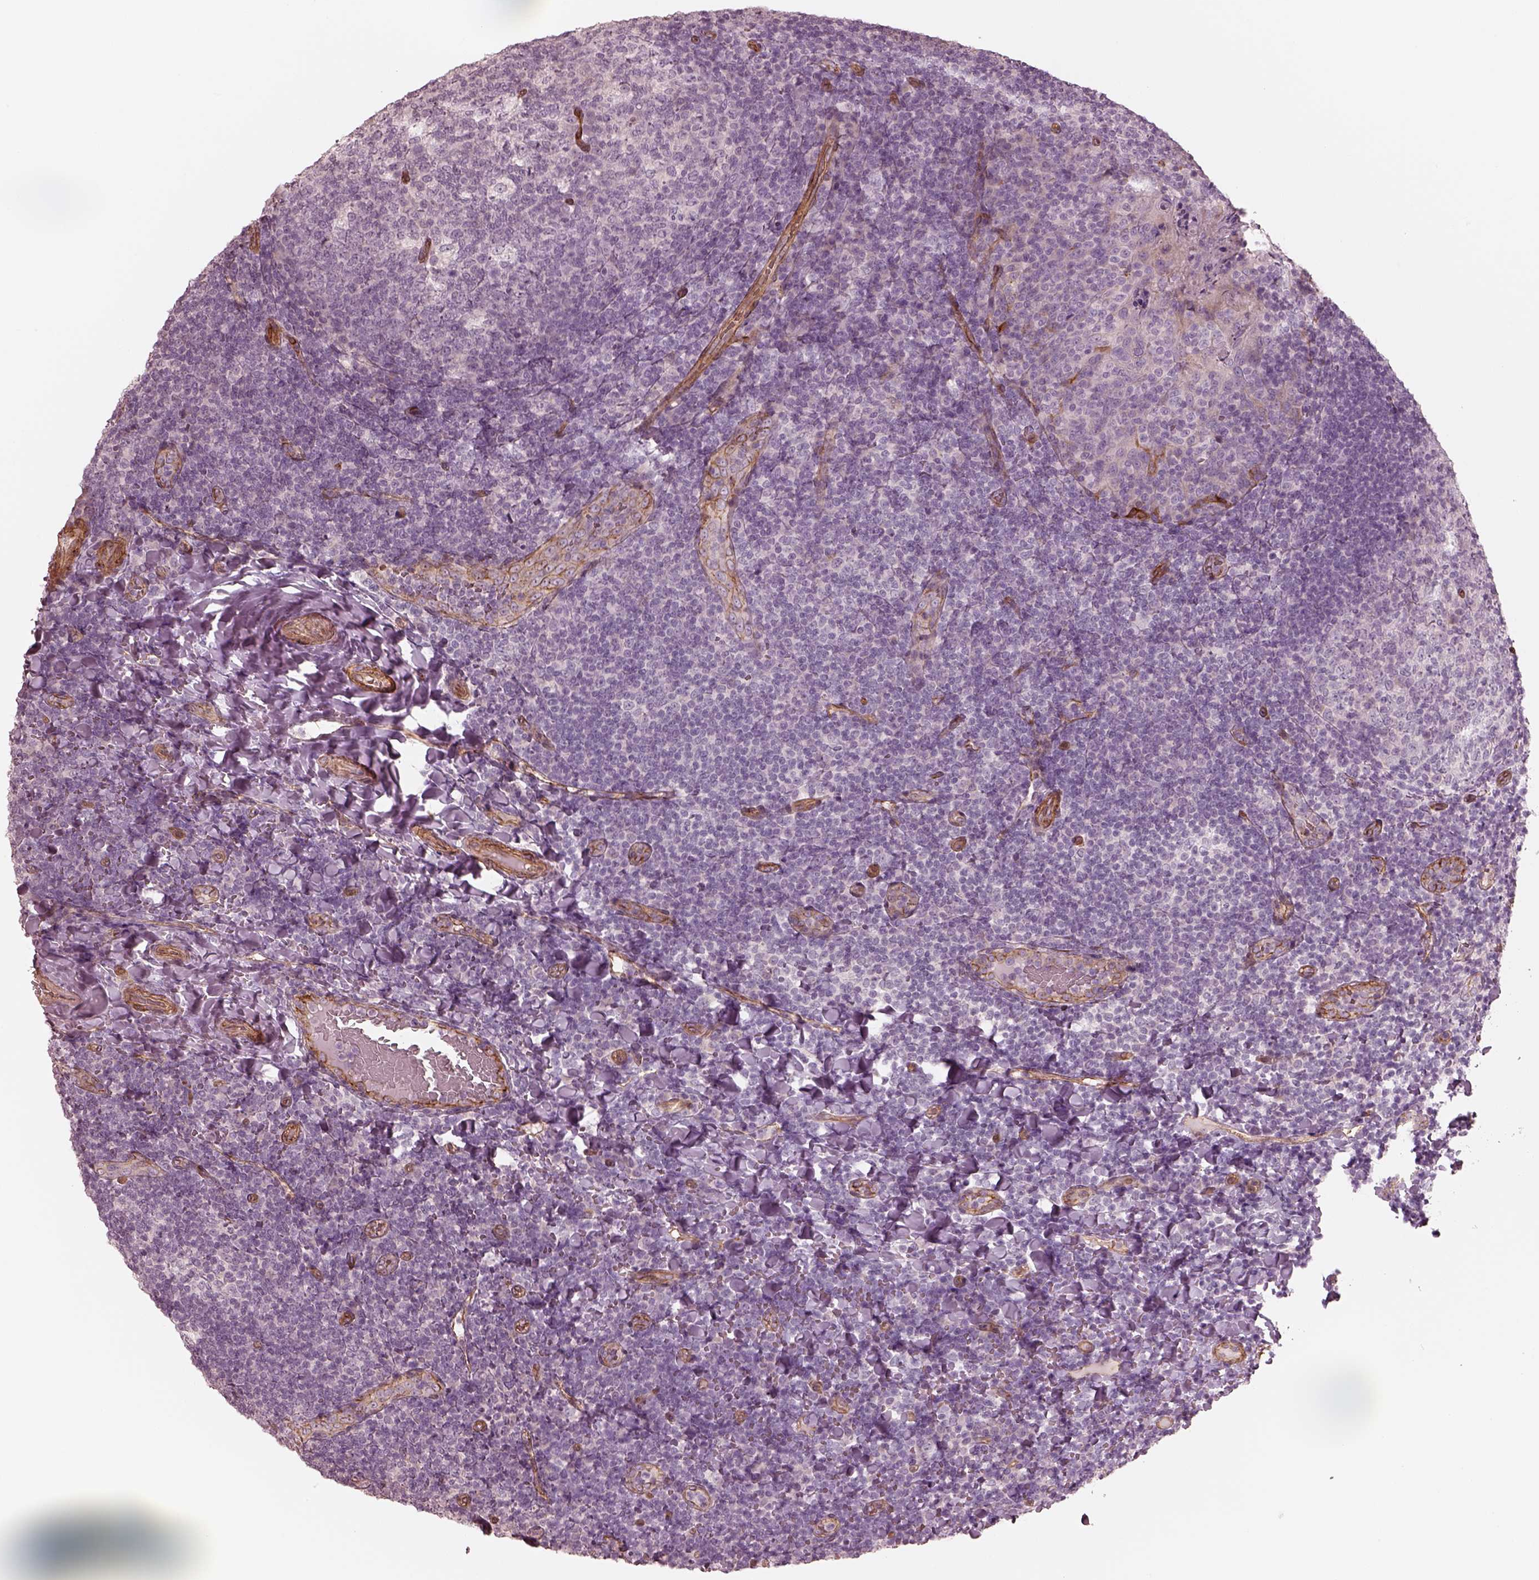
{"staining": {"intensity": "negative", "quantity": "none", "location": "none"}, "tissue": "tonsil", "cell_type": "Germinal center cells", "image_type": "normal", "snomed": [{"axis": "morphology", "description": "Normal tissue, NOS"}, {"axis": "topography", "description": "Tonsil"}], "caption": "Immunohistochemical staining of unremarkable tonsil reveals no significant positivity in germinal center cells. Brightfield microscopy of immunohistochemistry stained with DAB (3,3'-diaminobenzidine) (brown) and hematoxylin (blue), captured at high magnification.", "gene": "CRYM", "patient": {"sex": "male", "age": 17}}